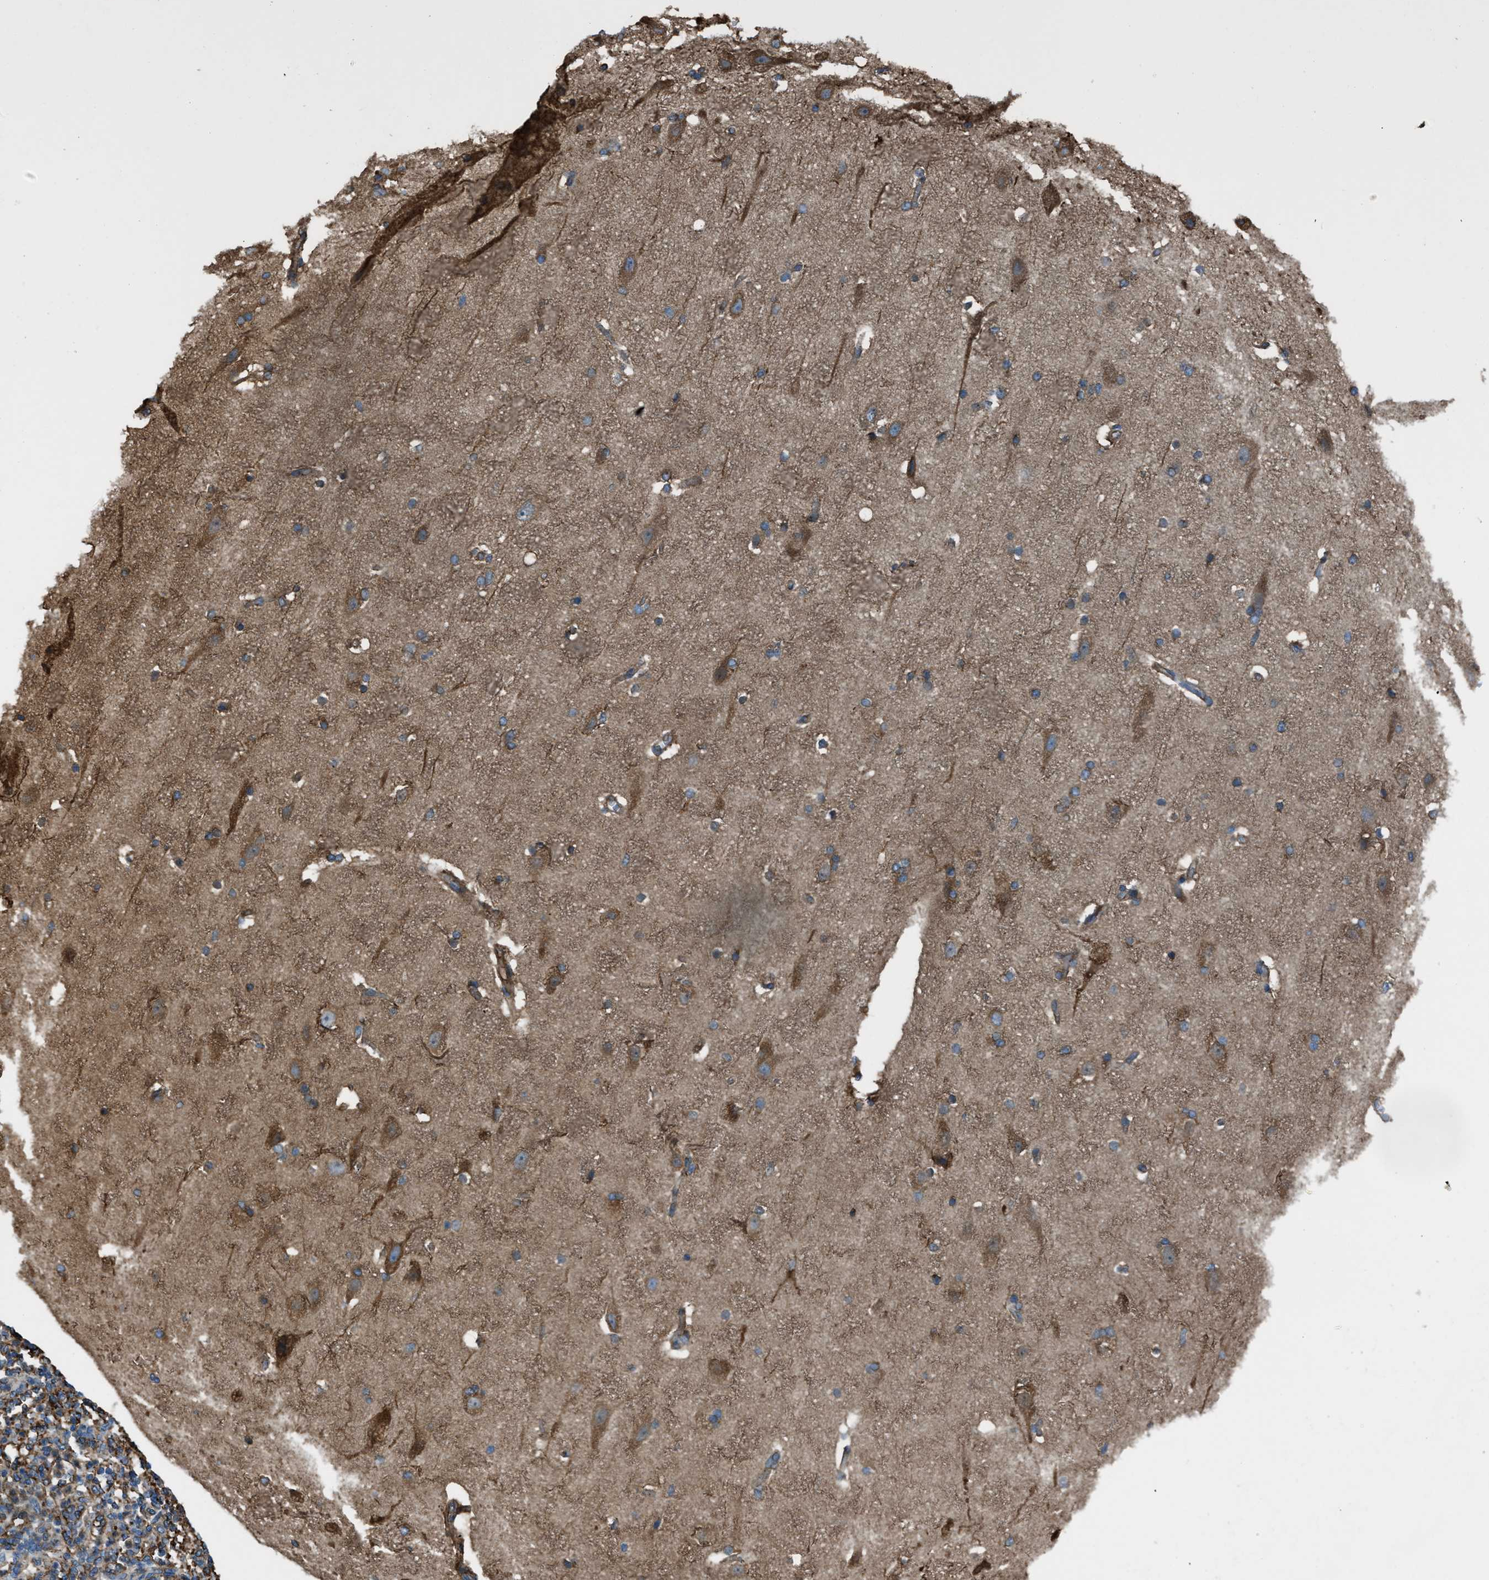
{"staining": {"intensity": "moderate", "quantity": ">75%", "location": "cytoplasmic/membranous"}, "tissue": "cerebral cortex", "cell_type": "Endothelial cells", "image_type": "normal", "snomed": [{"axis": "morphology", "description": "Normal tissue, NOS"}, {"axis": "topography", "description": "Cerebral cortex"}, {"axis": "topography", "description": "Hippocampus"}], "caption": "Immunohistochemical staining of normal cerebral cortex demonstrates medium levels of moderate cytoplasmic/membranous staining in approximately >75% of endothelial cells.", "gene": "TRPC1", "patient": {"sex": "female", "age": 19}}